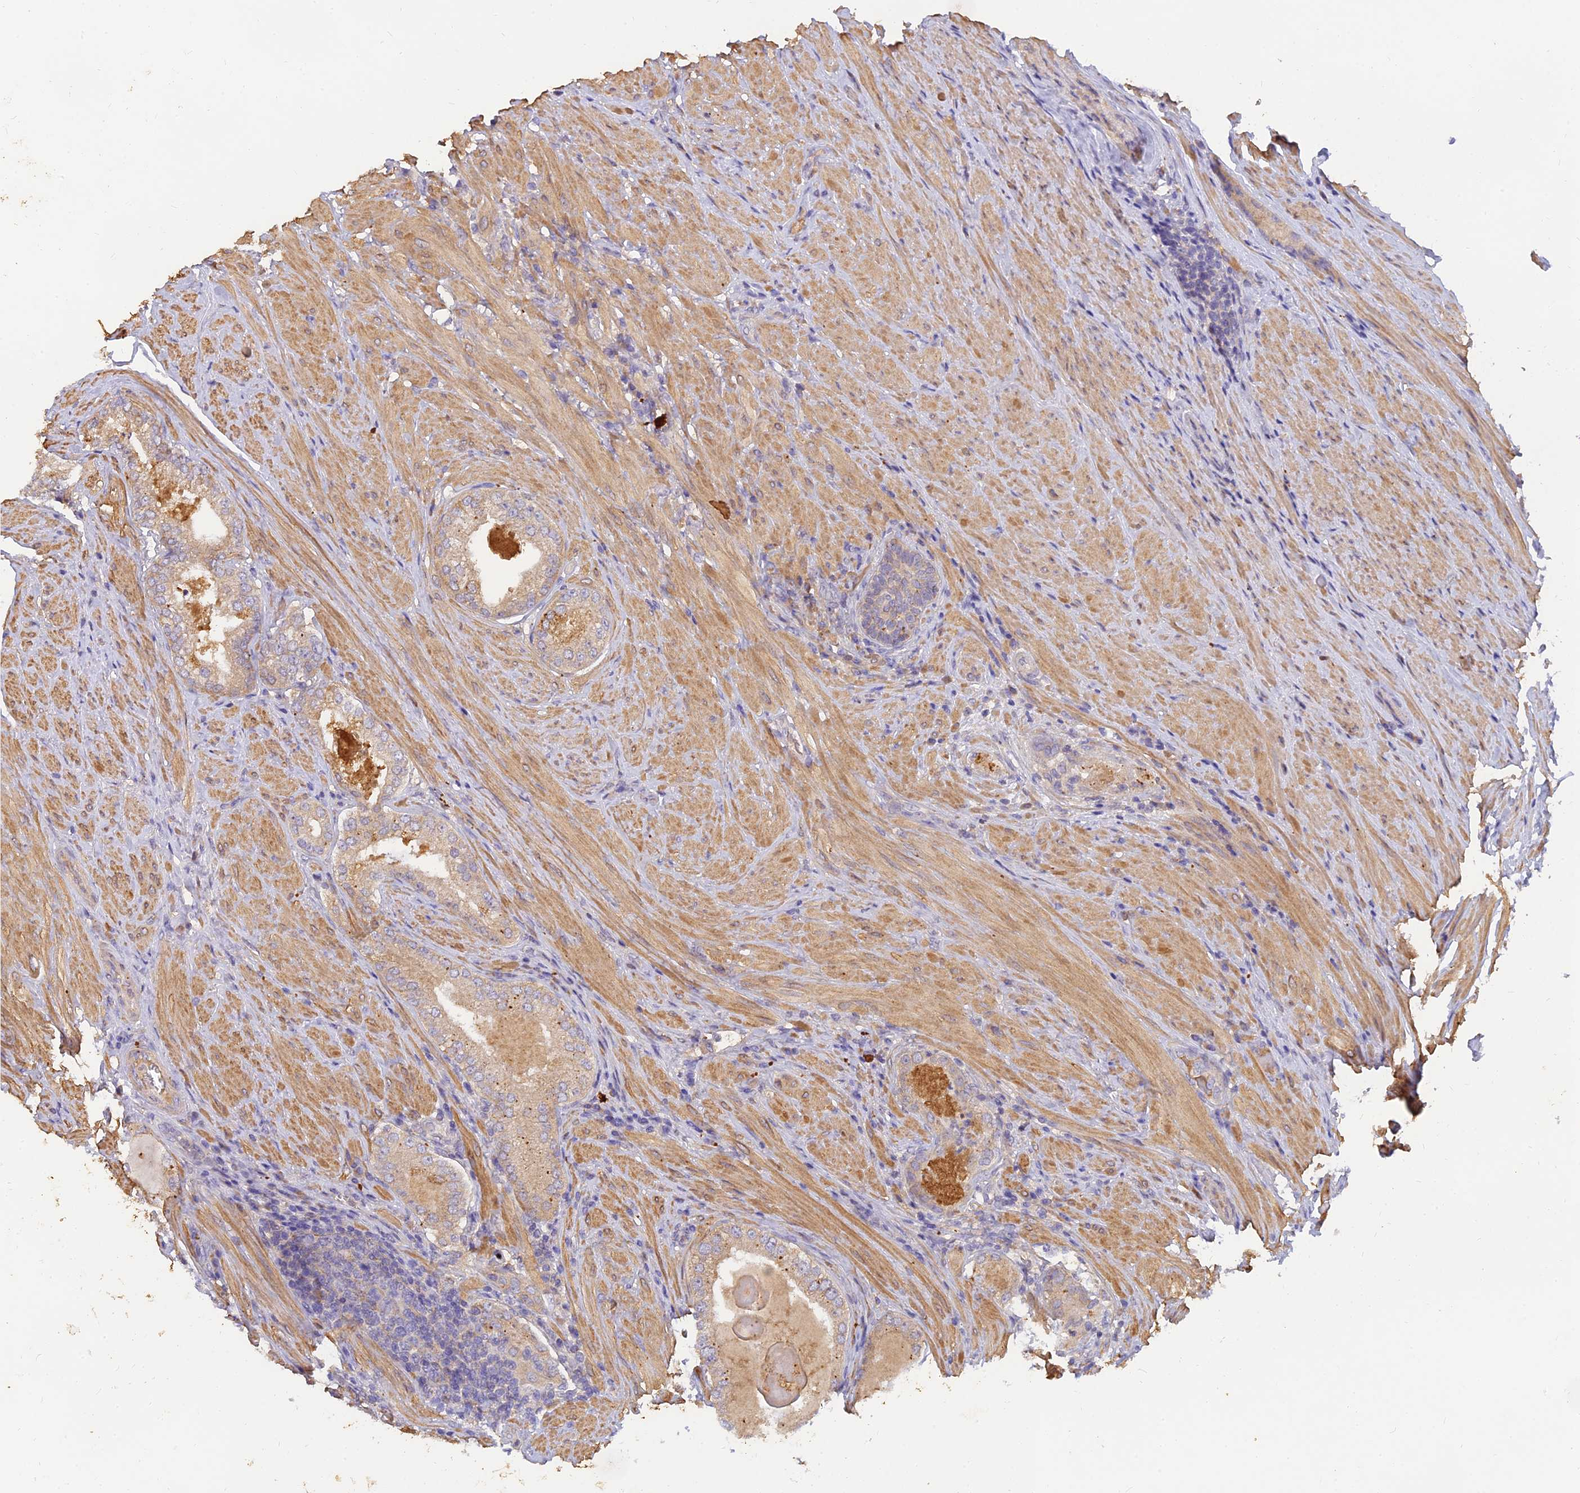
{"staining": {"intensity": "moderate", "quantity": "25%-75%", "location": "cytoplasmic/membranous"}, "tissue": "prostate cancer", "cell_type": "Tumor cells", "image_type": "cancer", "snomed": [{"axis": "morphology", "description": "Adenocarcinoma, Low grade"}, {"axis": "topography", "description": "Prostate"}], "caption": "Immunohistochemical staining of human prostate cancer exhibits medium levels of moderate cytoplasmic/membranous protein expression in about 25%-75% of tumor cells. (DAB IHC with brightfield microscopy, high magnification).", "gene": "ACSM5", "patient": {"sex": "male", "age": 68}}